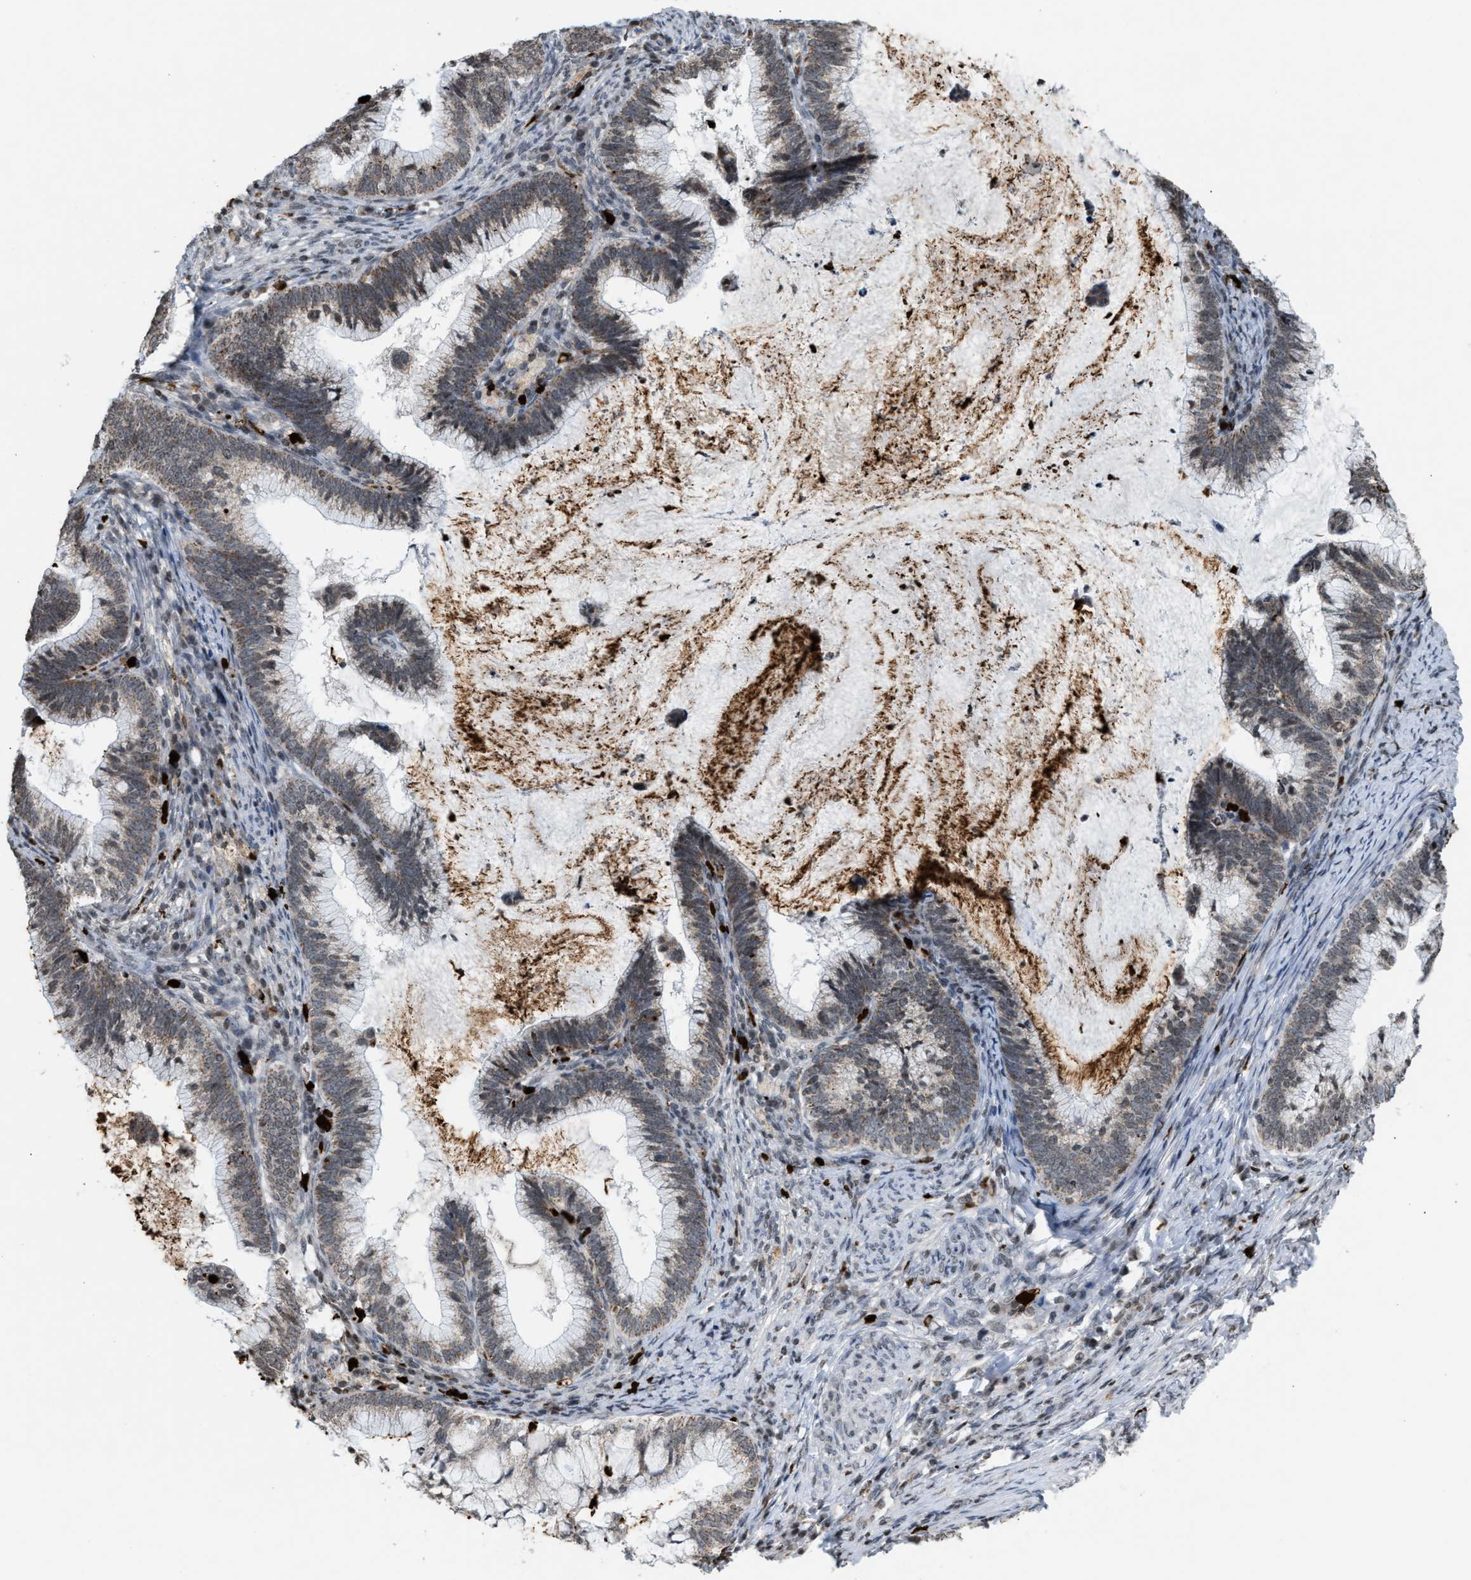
{"staining": {"intensity": "weak", "quantity": ">75%", "location": "cytoplasmic/membranous"}, "tissue": "cervical cancer", "cell_type": "Tumor cells", "image_type": "cancer", "snomed": [{"axis": "morphology", "description": "Adenocarcinoma, NOS"}, {"axis": "topography", "description": "Cervix"}], "caption": "A low amount of weak cytoplasmic/membranous expression is present in approximately >75% of tumor cells in cervical cancer tissue.", "gene": "PRUNE2", "patient": {"sex": "female", "age": 36}}